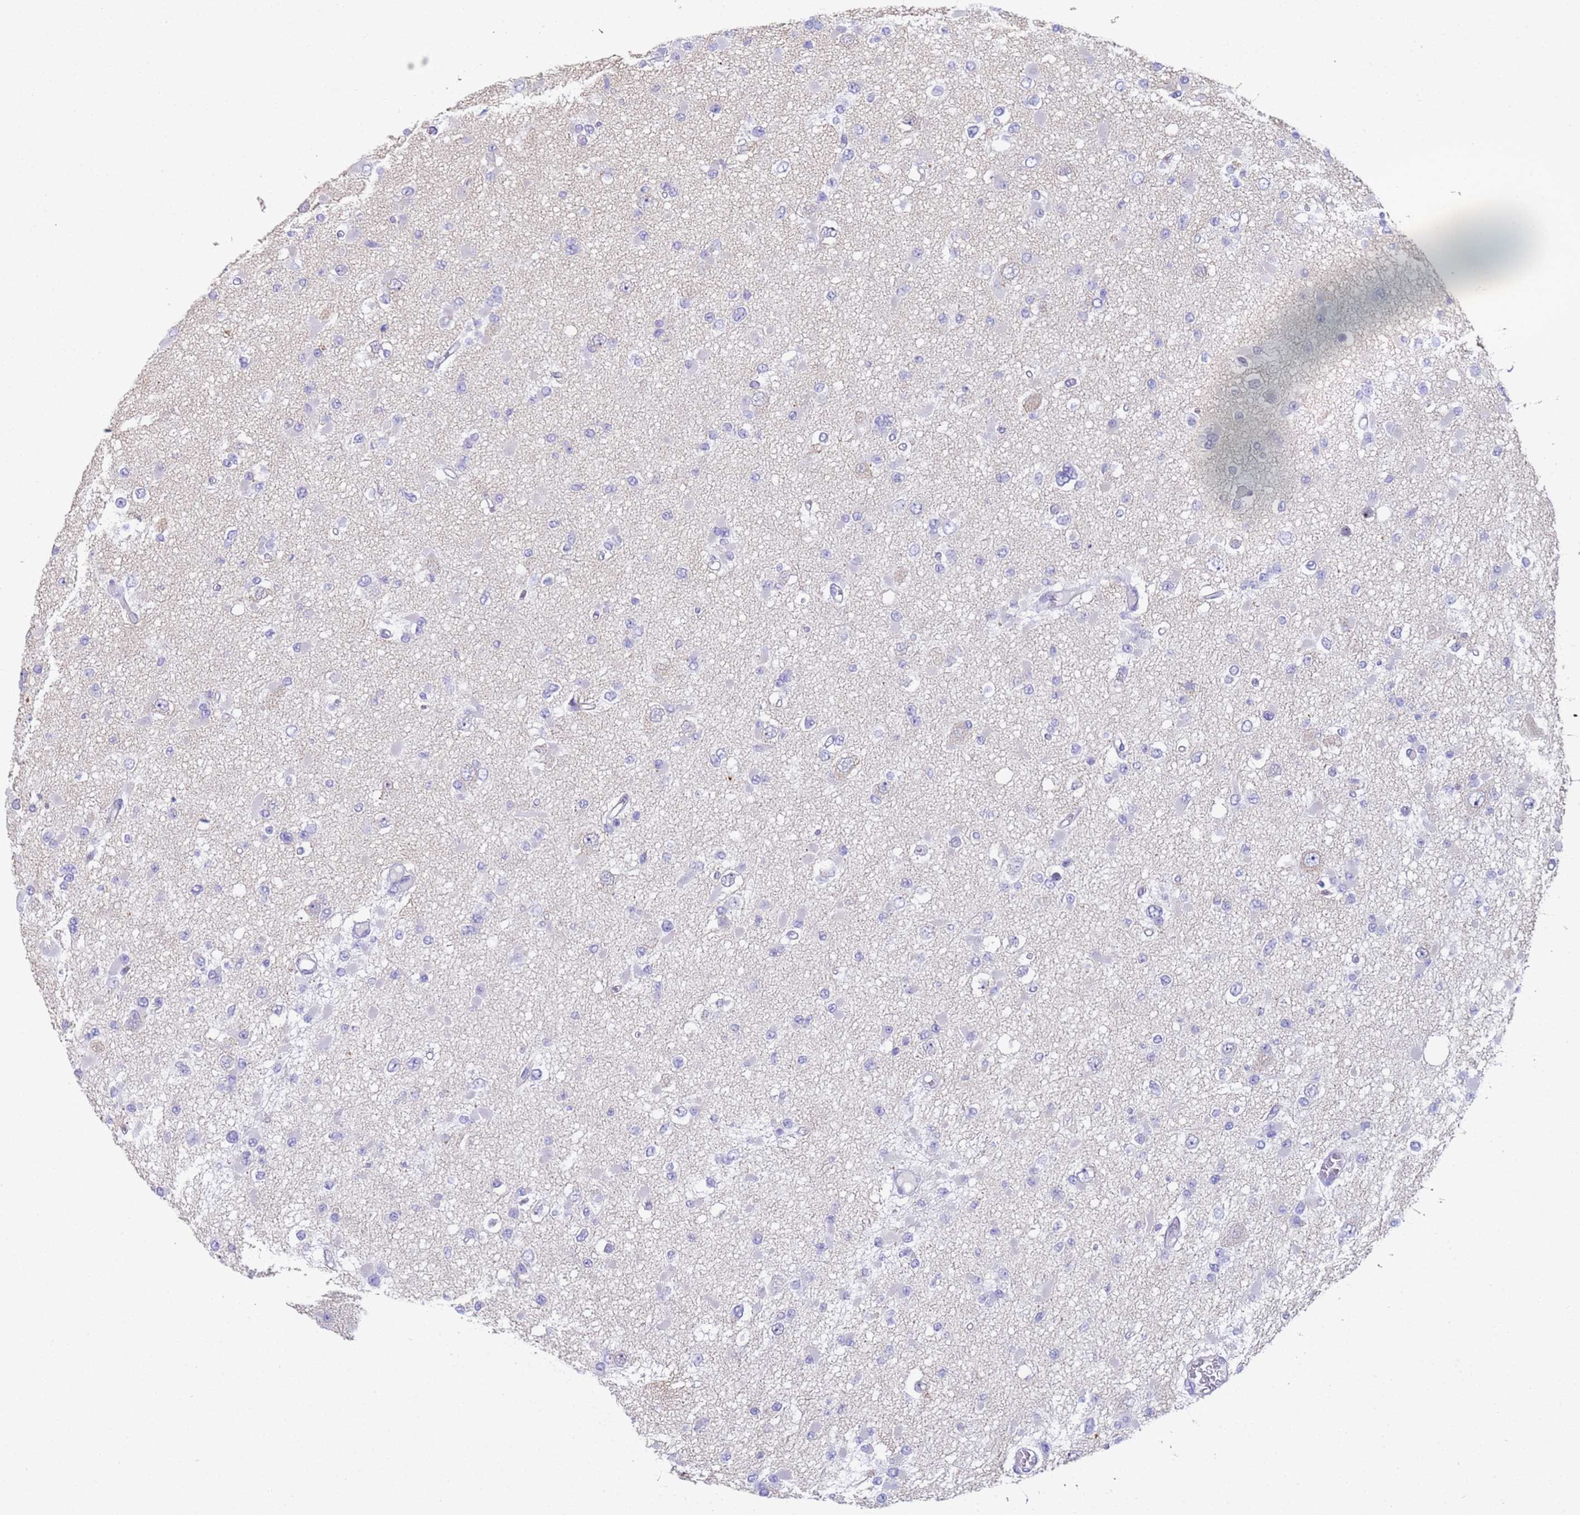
{"staining": {"intensity": "negative", "quantity": "none", "location": "none"}, "tissue": "glioma", "cell_type": "Tumor cells", "image_type": "cancer", "snomed": [{"axis": "morphology", "description": "Glioma, malignant, Low grade"}, {"axis": "topography", "description": "Brain"}], "caption": "DAB (3,3'-diaminobenzidine) immunohistochemical staining of malignant low-grade glioma shows no significant staining in tumor cells.", "gene": "CR1", "patient": {"sex": "female", "age": 22}}